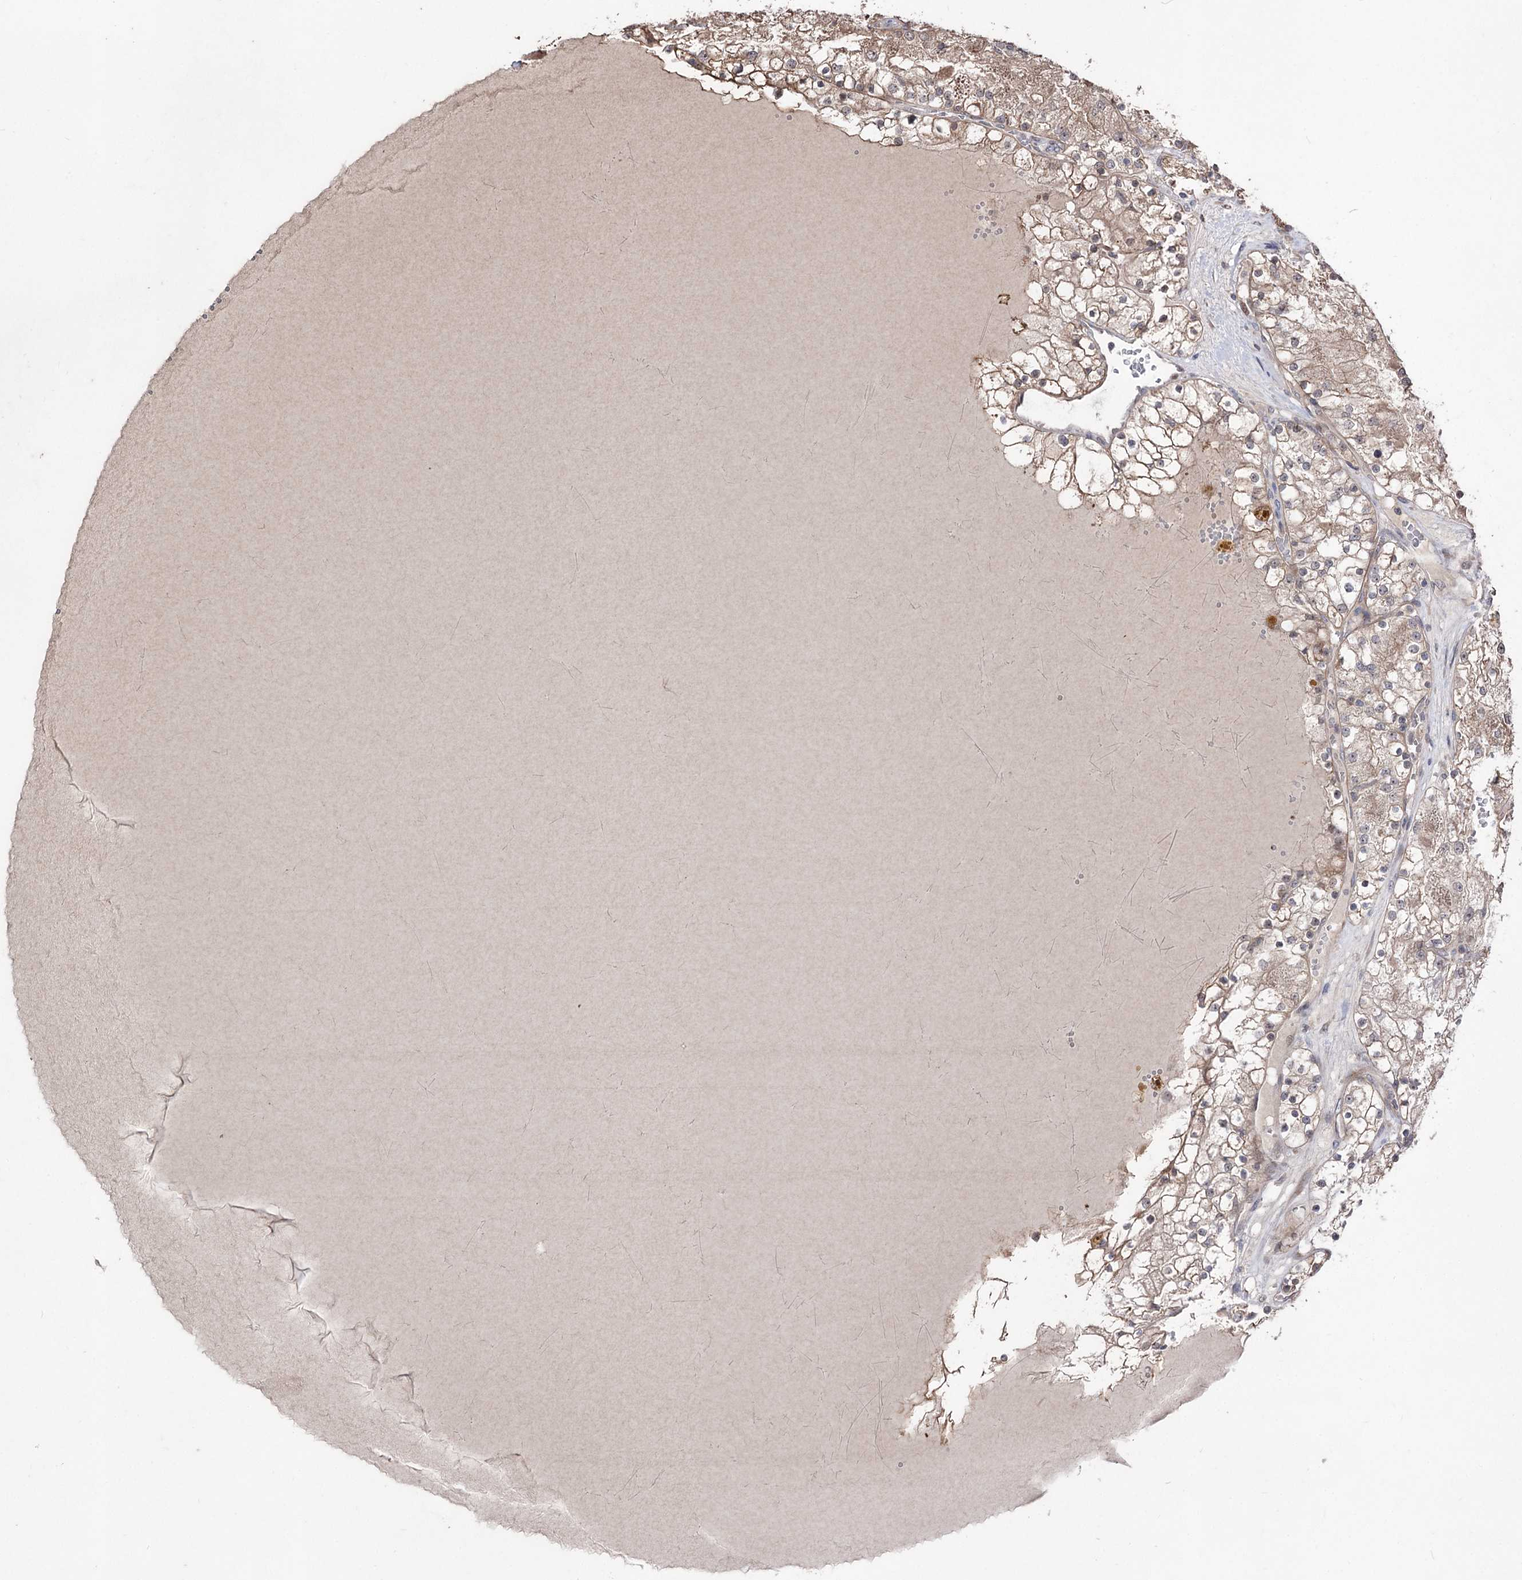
{"staining": {"intensity": "moderate", "quantity": "<25%", "location": "cytoplasmic/membranous"}, "tissue": "renal cancer", "cell_type": "Tumor cells", "image_type": "cancer", "snomed": [{"axis": "morphology", "description": "Normal tissue, NOS"}, {"axis": "morphology", "description": "Adenocarcinoma, NOS"}, {"axis": "topography", "description": "Kidney"}], "caption": "Moderate cytoplasmic/membranous expression for a protein is appreciated in about <25% of tumor cells of renal cancer using immunohistochemistry.", "gene": "CPNE8", "patient": {"sex": "male", "age": 68}}